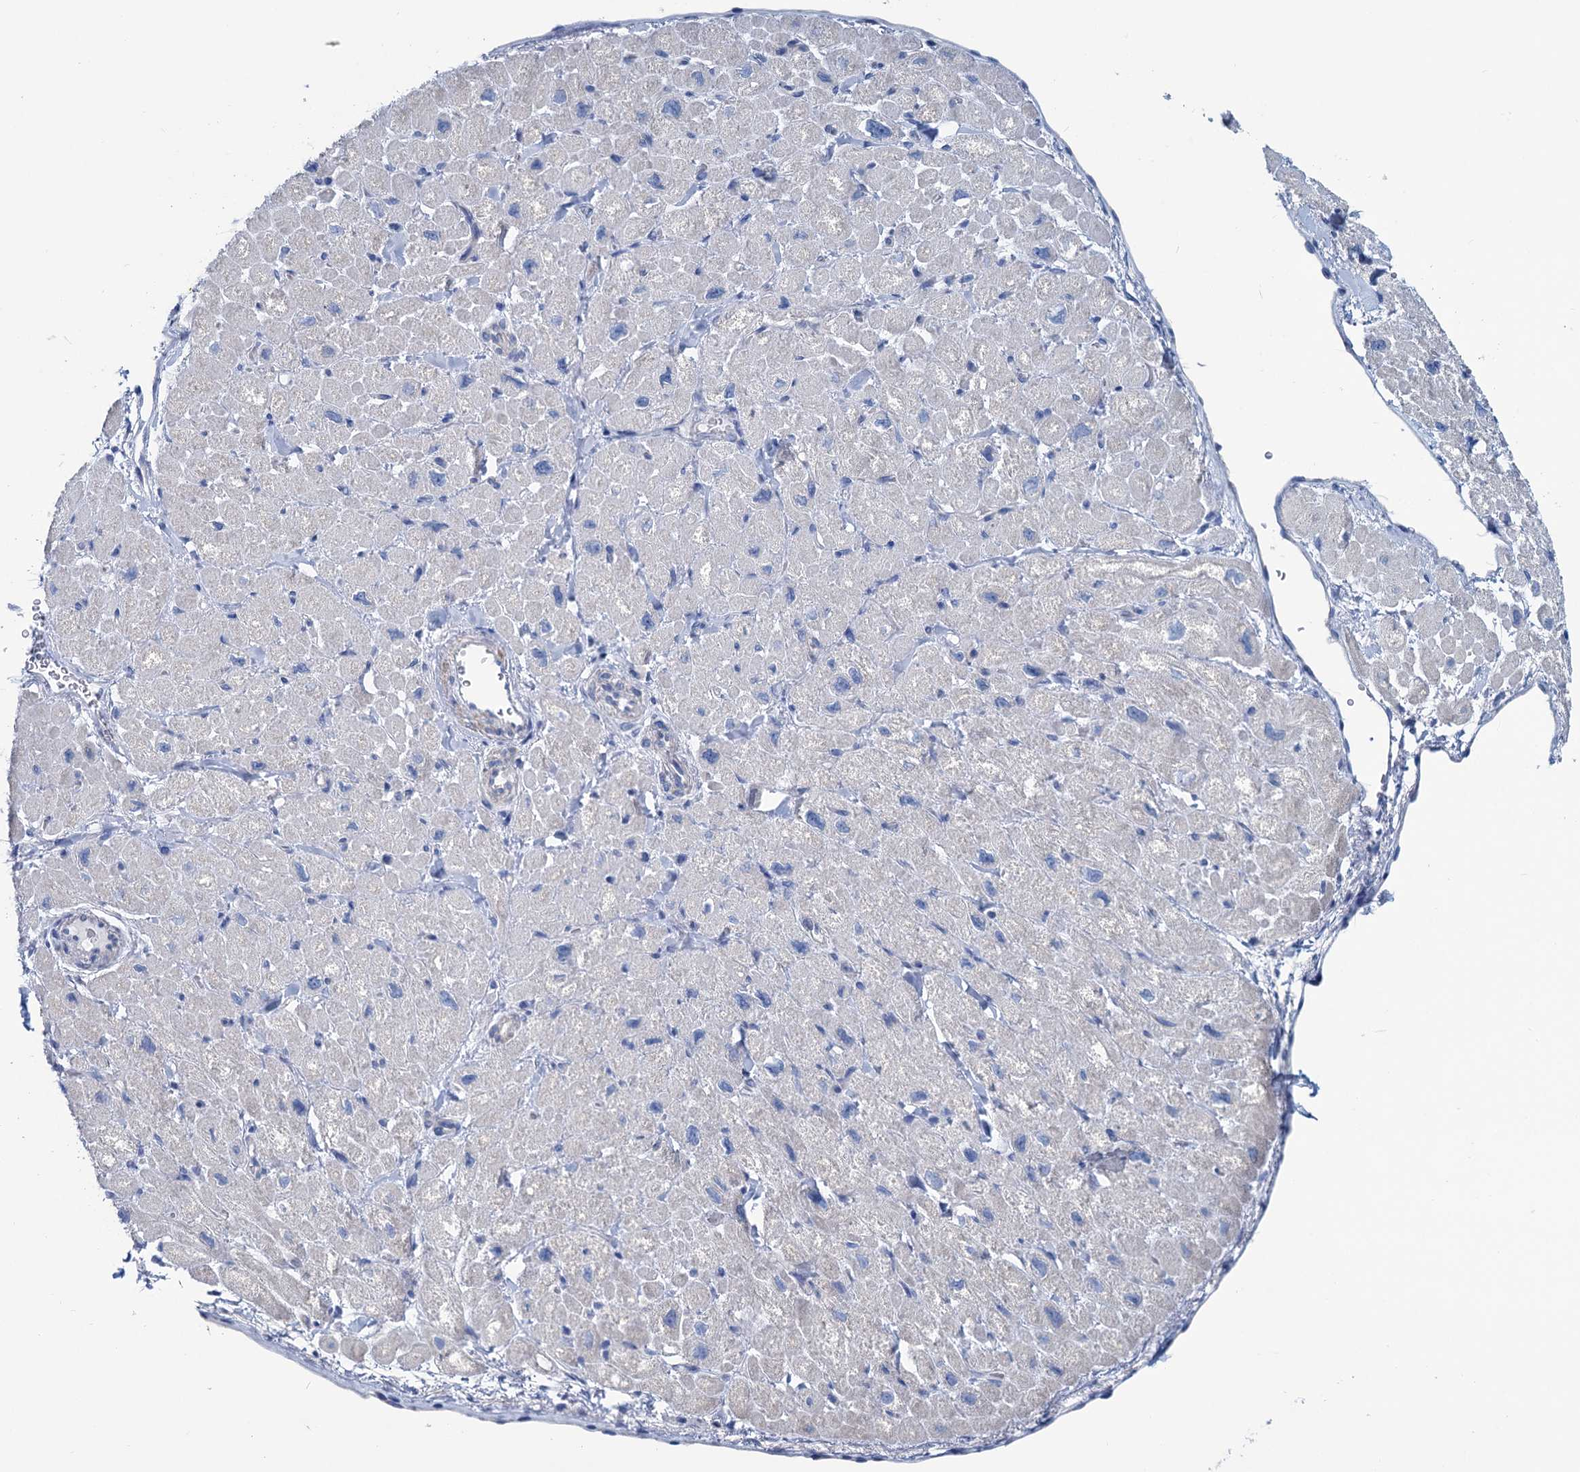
{"staining": {"intensity": "negative", "quantity": "none", "location": "none"}, "tissue": "heart muscle", "cell_type": "Cardiomyocytes", "image_type": "normal", "snomed": [{"axis": "morphology", "description": "Normal tissue, NOS"}, {"axis": "topography", "description": "Heart"}], "caption": "Immunohistochemistry (IHC) photomicrograph of normal heart muscle stained for a protein (brown), which exhibits no positivity in cardiomyocytes.", "gene": "SLC1A3", "patient": {"sex": "male", "age": 65}}